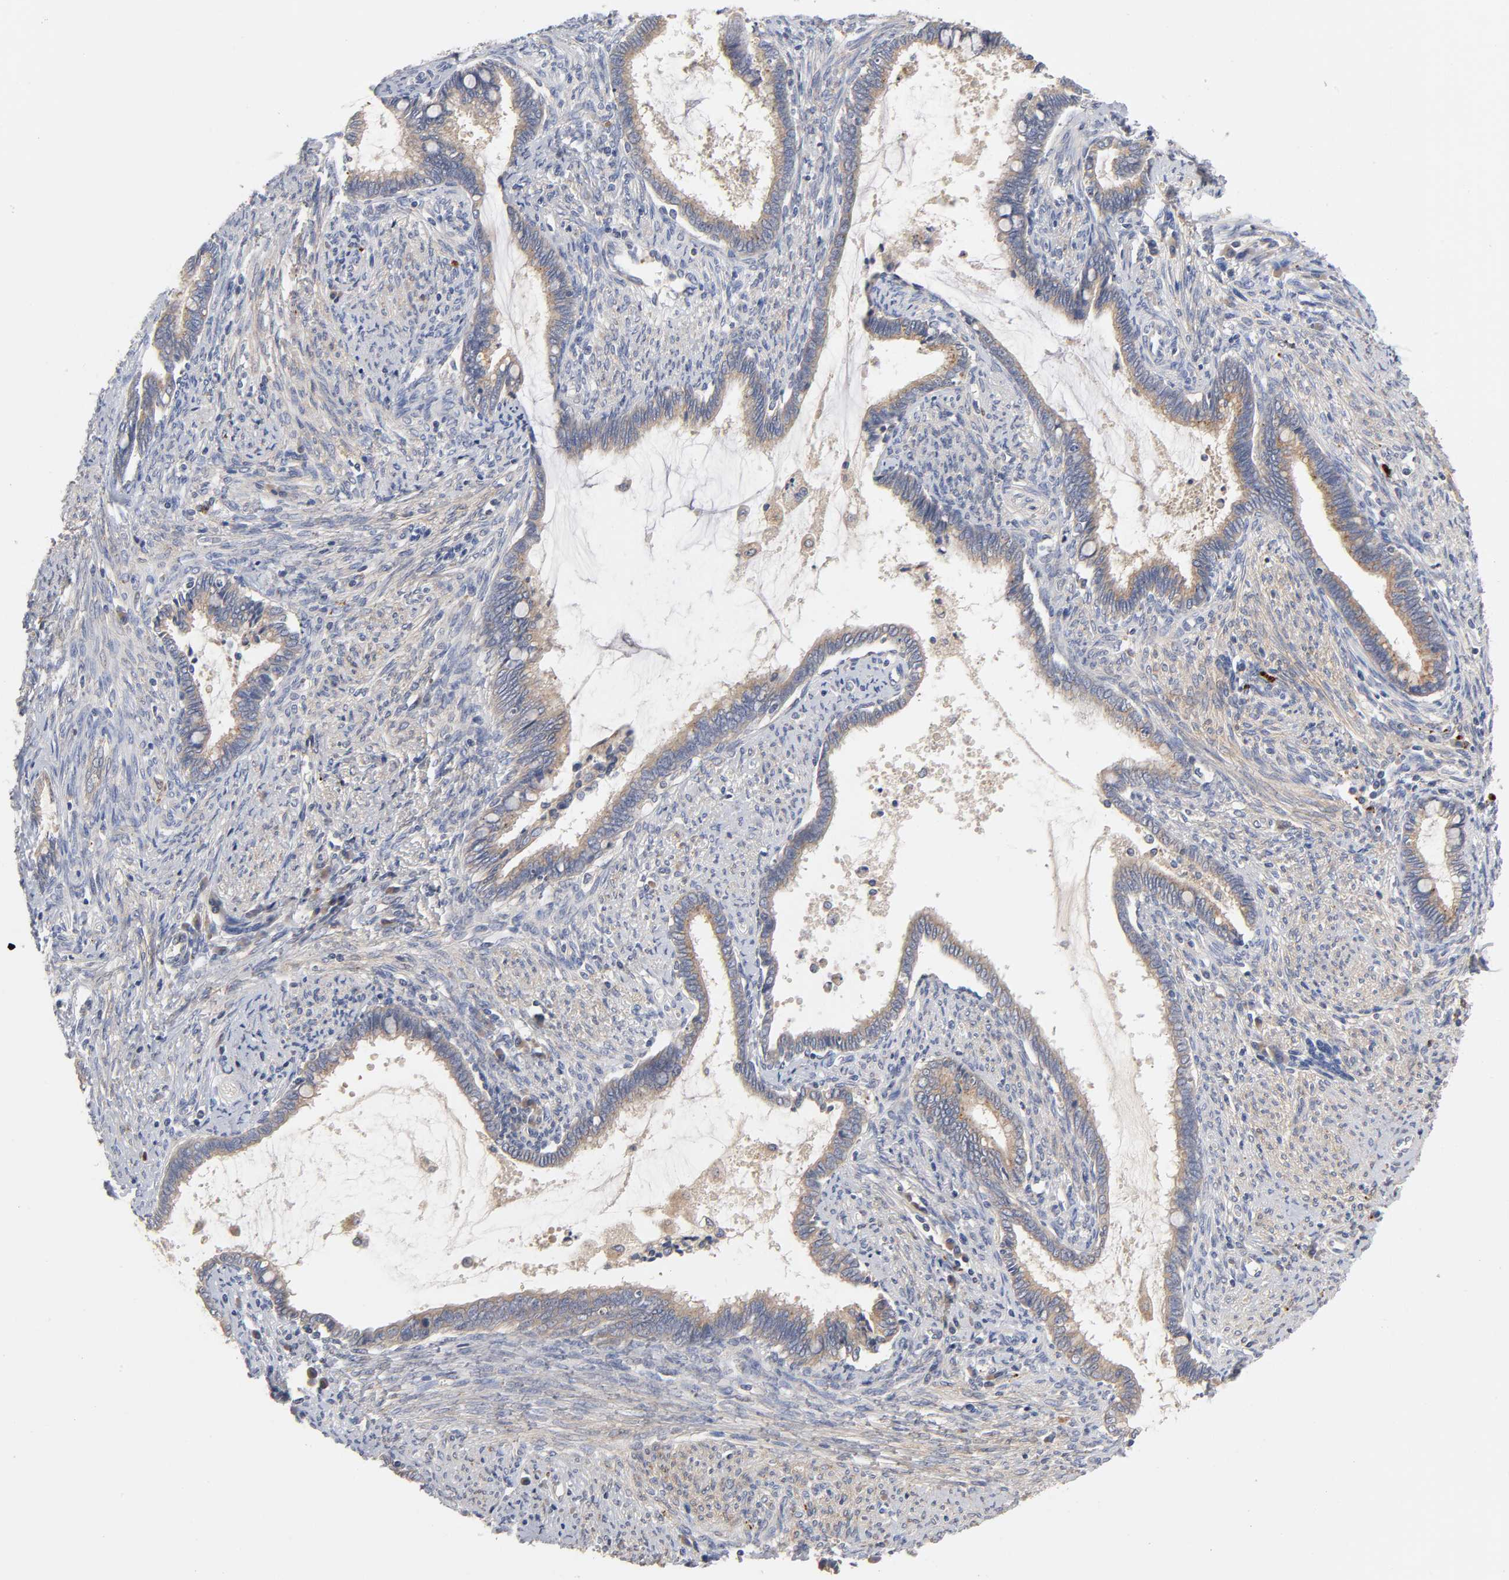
{"staining": {"intensity": "weak", "quantity": ">75%", "location": "cytoplasmic/membranous"}, "tissue": "cervical cancer", "cell_type": "Tumor cells", "image_type": "cancer", "snomed": [{"axis": "morphology", "description": "Adenocarcinoma, NOS"}, {"axis": "topography", "description": "Cervix"}], "caption": "IHC photomicrograph of adenocarcinoma (cervical) stained for a protein (brown), which reveals low levels of weak cytoplasmic/membranous staining in approximately >75% of tumor cells.", "gene": "C17orf75", "patient": {"sex": "female", "age": 44}}